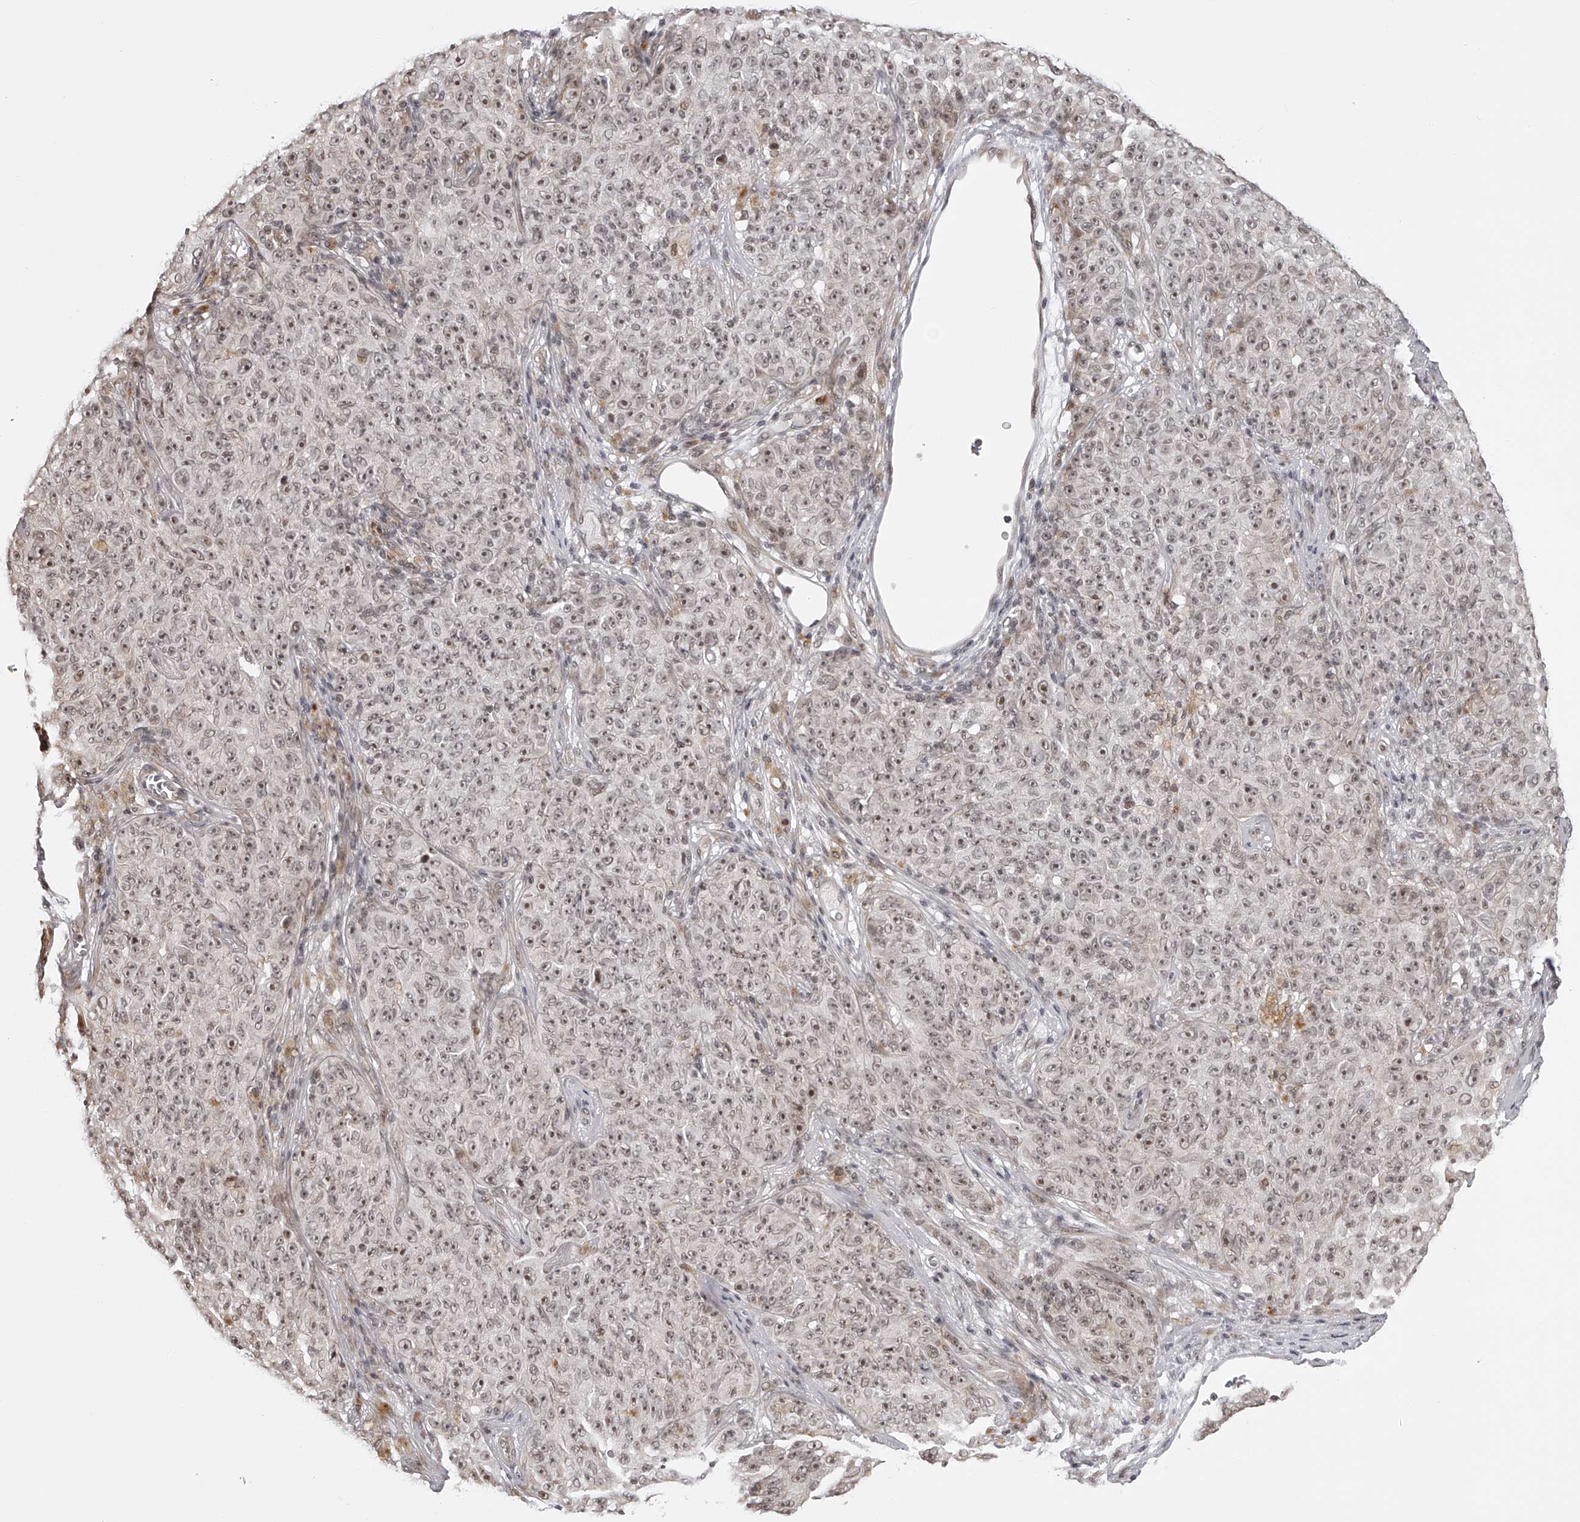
{"staining": {"intensity": "weak", "quantity": "25%-75%", "location": "nuclear"}, "tissue": "melanoma", "cell_type": "Tumor cells", "image_type": "cancer", "snomed": [{"axis": "morphology", "description": "Malignant melanoma, NOS"}, {"axis": "topography", "description": "Skin"}], "caption": "Tumor cells show low levels of weak nuclear staining in approximately 25%-75% of cells in malignant melanoma.", "gene": "ODF2L", "patient": {"sex": "female", "age": 82}}